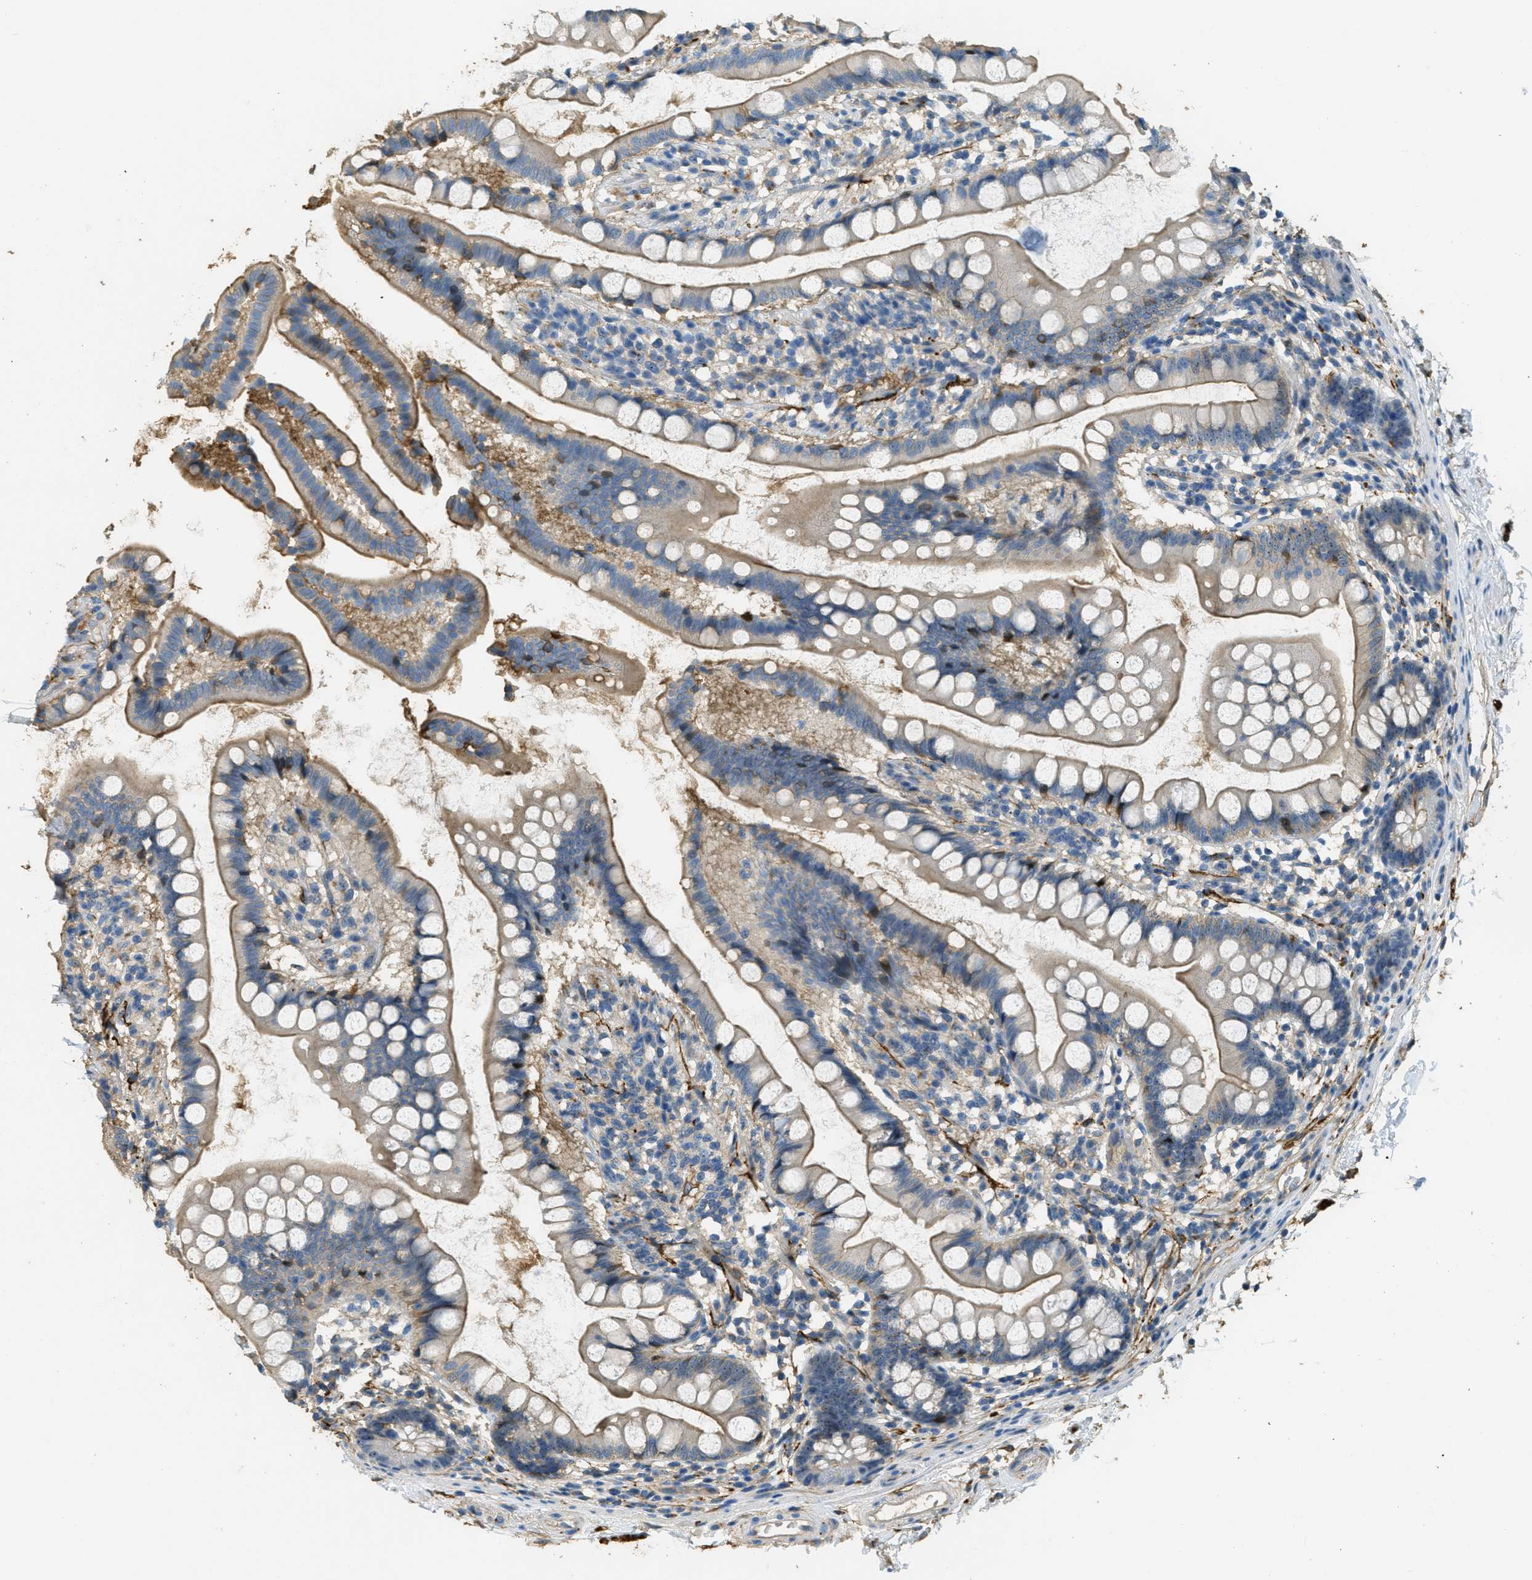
{"staining": {"intensity": "moderate", "quantity": "25%-75%", "location": "cytoplasmic/membranous,nuclear"}, "tissue": "small intestine", "cell_type": "Glandular cells", "image_type": "normal", "snomed": [{"axis": "morphology", "description": "Normal tissue, NOS"}, {"axis": "topography", "description": "Small intestine"}], "caption": "Small intestine stained for a protein (brown) demonstrates moderate cytoplasmic/membranous,nuclear positive positivity in about 25%-75% of glandular cells.", "gene": "OSMR", "patient": {"sex": "female", "age": 84}}